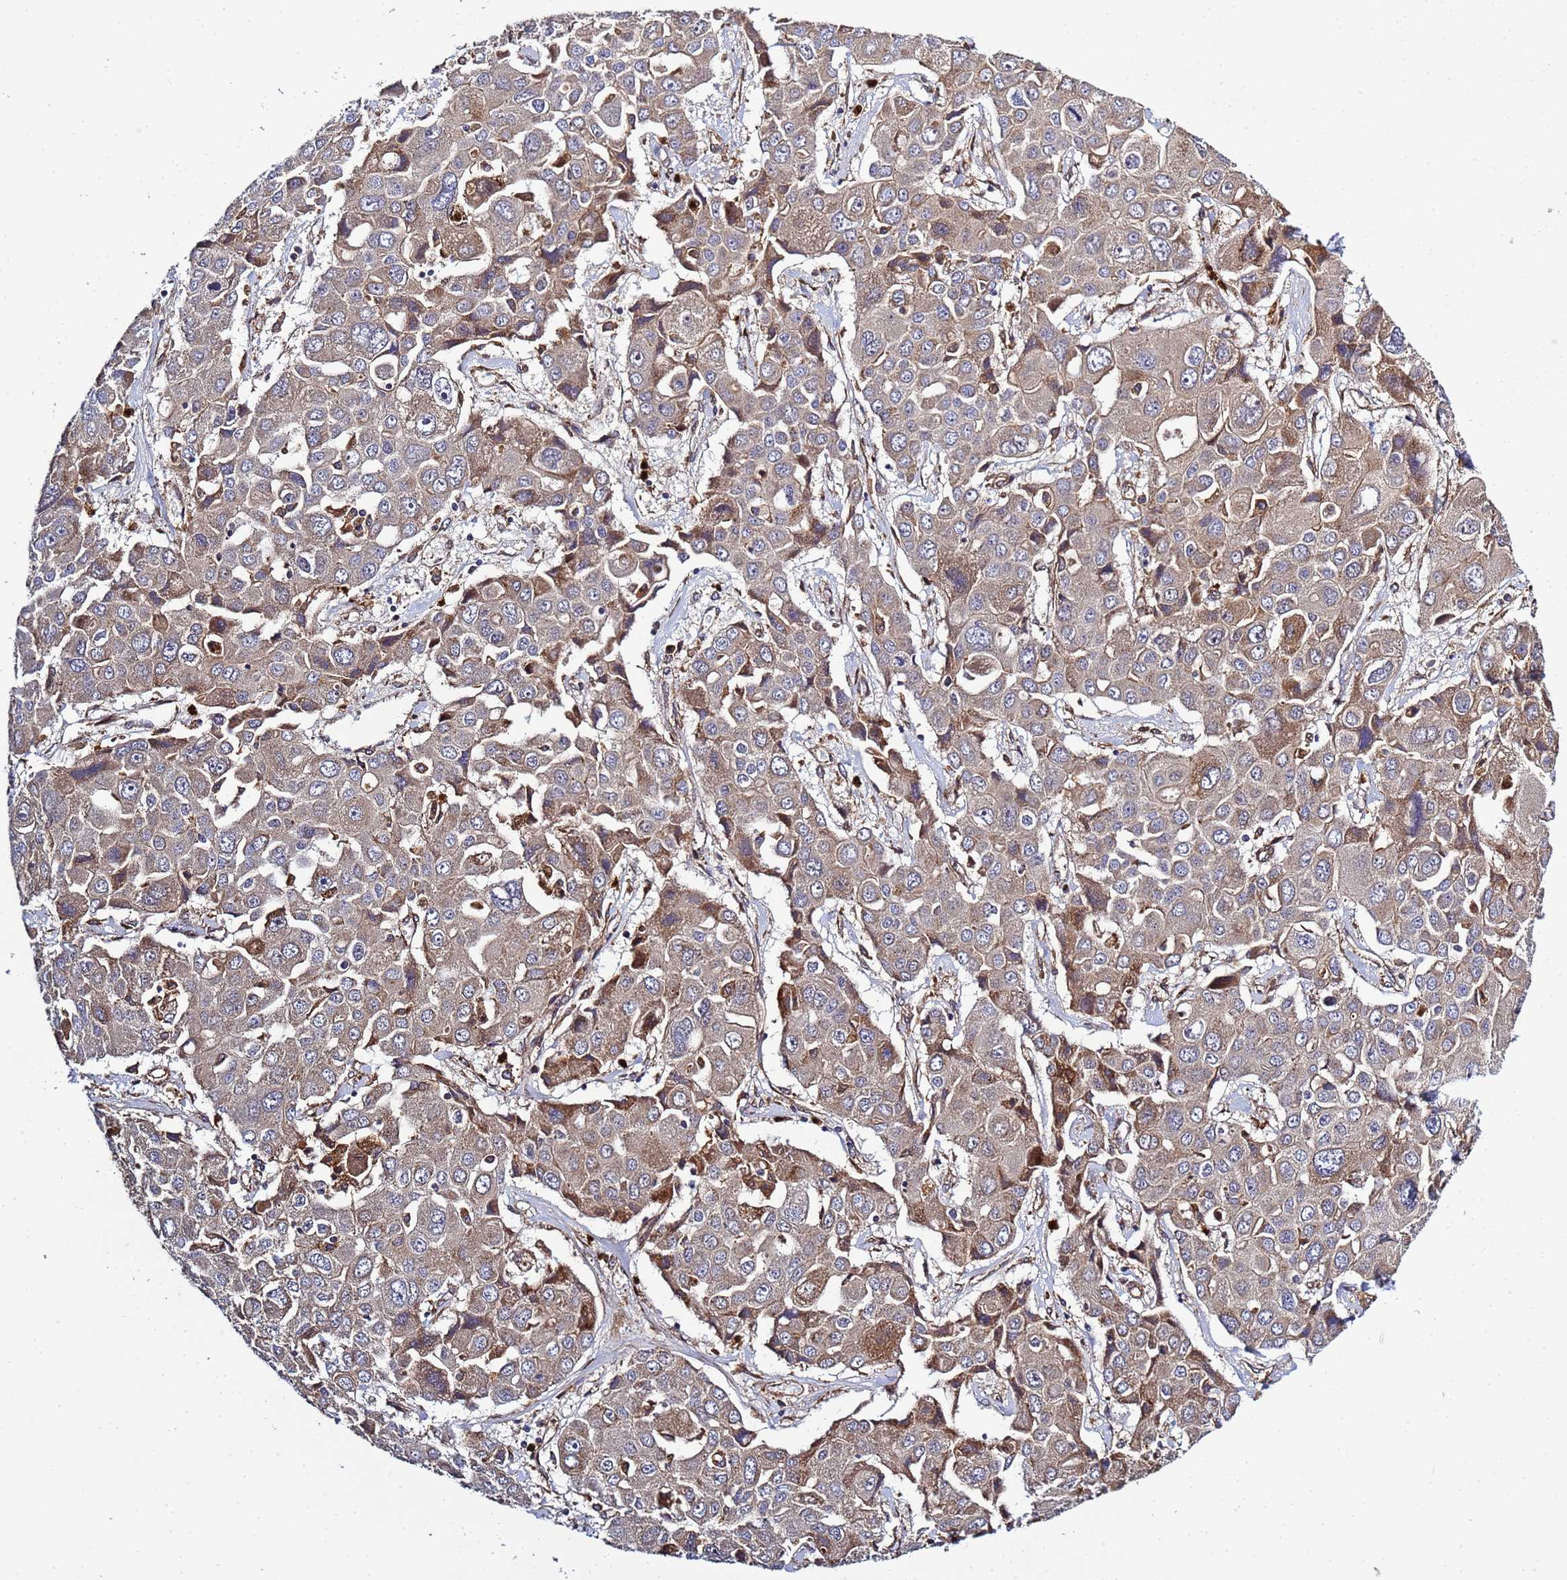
{"staining": {"intensity": "moderate", "quantity": "25%-75%", "location": "cytoplasmic/membranous"}, "tissue": "liver cancer", "cell_type": "Tumor cells", "image_type": "cancer", "snomed": [{"axis": "morphology", "description": "Cholangiocarcinoma"}, {"axis": "topography", "description": "Liver"}], "caption": "Protein analysis of liver cholangiocarcinoma tissue exhibits moderate cytoplasmic/membranous expression in approximately 25%-75% of tumor cells.", "gene": "C8orf34", "patient": {"sex": "male", "age": 67}}